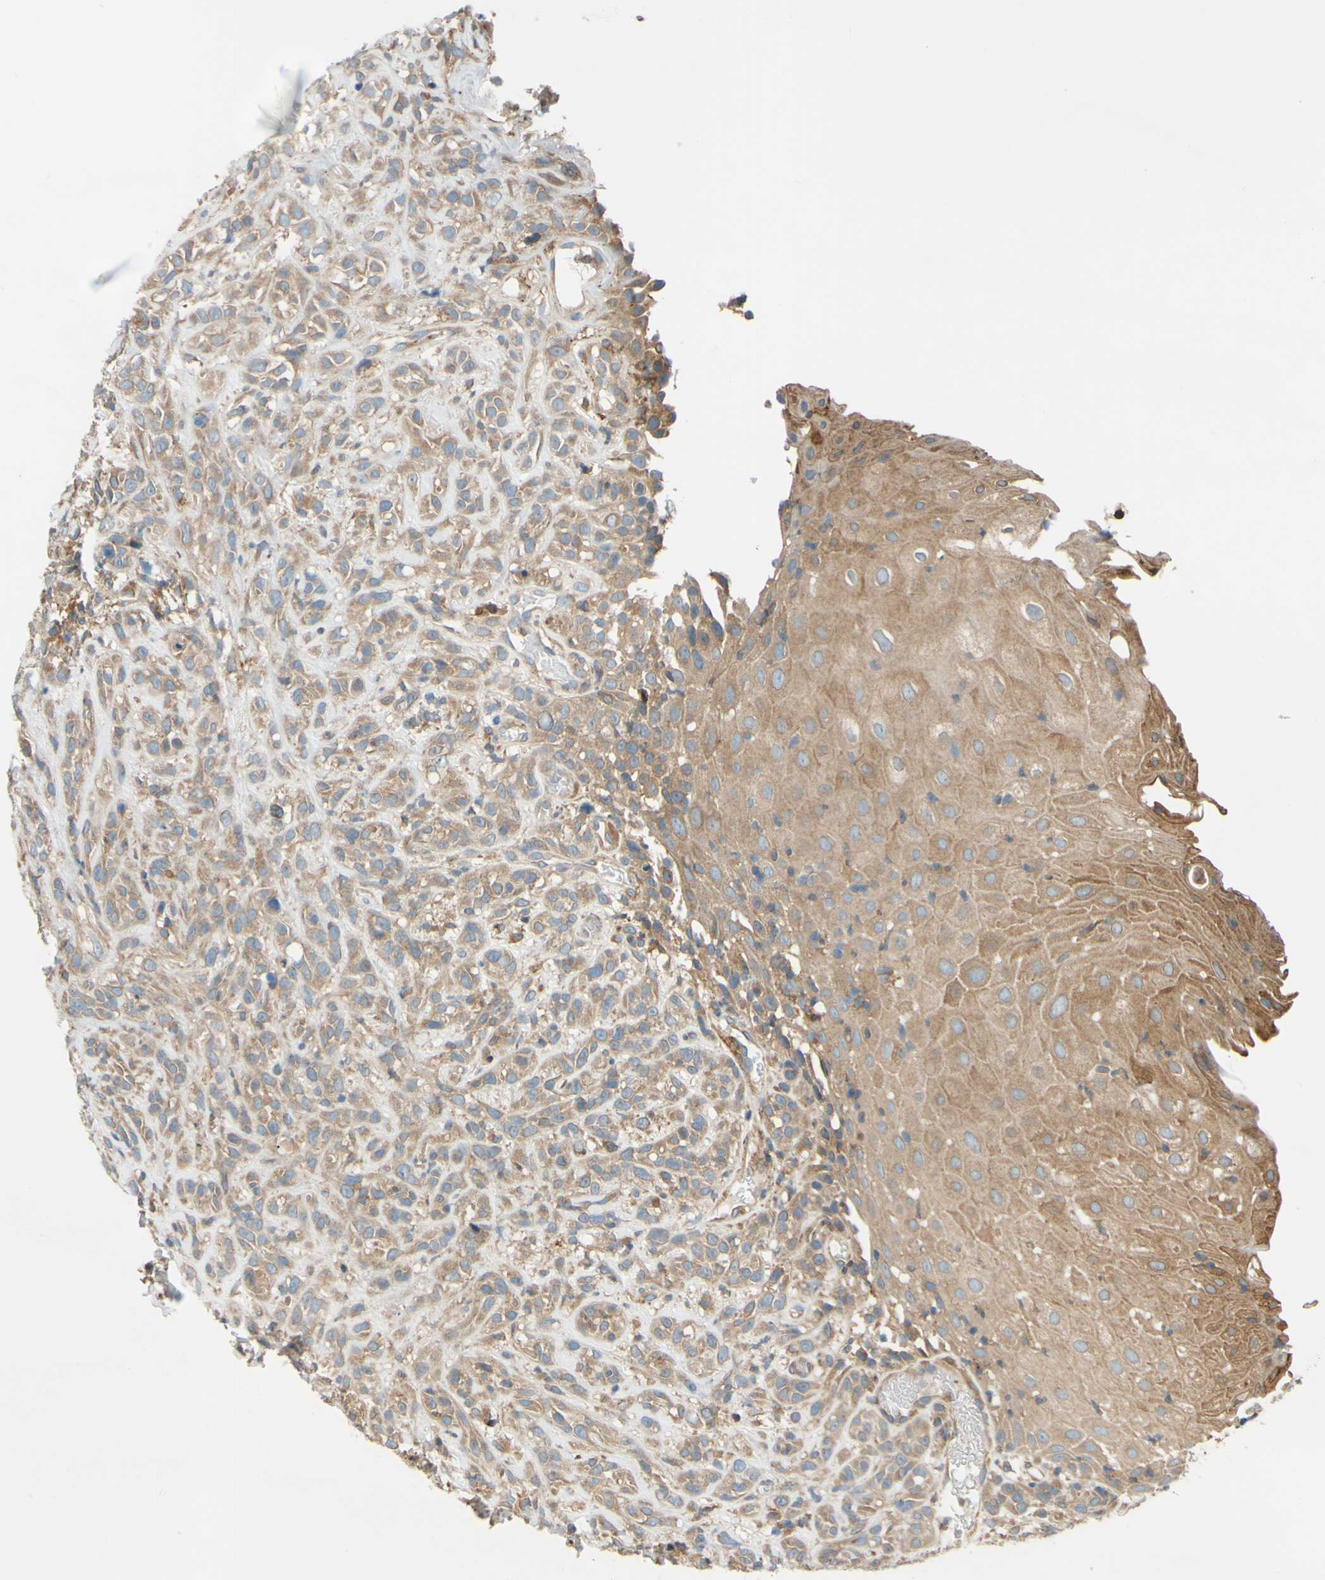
{"staining": {"intensity": "weak", "quantity": ">75%", "location": "cytoplasmic/membranous"}, "tissue": "head and neck cancer", "cell_type": "Tumor cells", "image_type": "cancer", "snomed": [{"axis": "morphology", "description": "Normal tissue, NOS"}, {"axis": "morphology", "description": "Squamous cell carcinoma, NOS"}, {"axis": "topography", "description": "Cartilage tissue"}, {"axis": "topography", "description": "Head-Neck"}], "caption": "Protein analysis of head and neck cancer (squamous cell carcinoma) tissue displays weak cytoplasmic/membranous staining in approximately >75% of tumor cells.", "gene": "POR", "patient": {"sex": "male", "age": 62}}